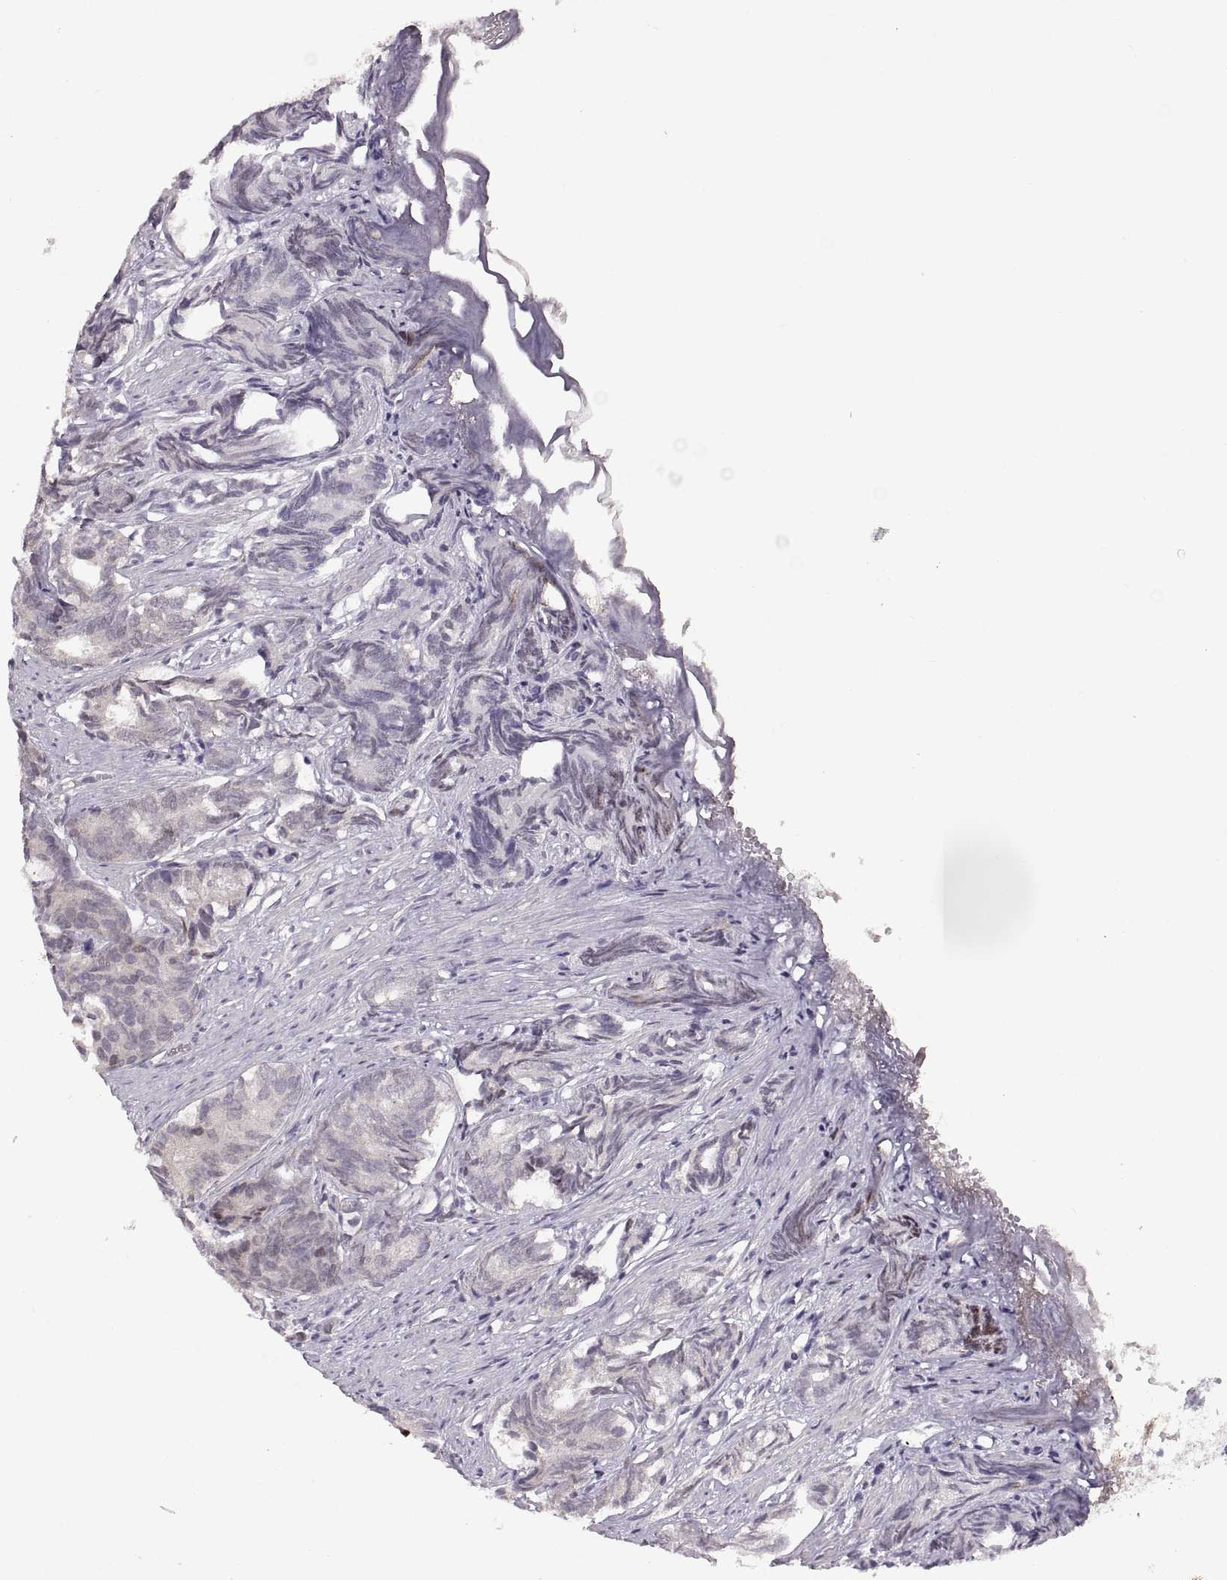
{"staining": {"intensity": "negative", "quantity": "none", "location": "none"}, "tissue": "prostate cancer", "cell_type": "Tumor cells", "image_type": "cancer", "snomed": [{"axis": "morphology", "description": "Adenocarcinoma, High grade"}, {"axis": "topography", "description": "Prostate"}], "caption": "IHC histopathology image of neoplastic tissue: prostate adenocarcinoma (high-grade) stained with DAB displays no significant protein positivity in tumor cells. The staining was performed using DAB (3,3'-diaminobenzidine) to visualize the protein expression in brown, while the nuclei were stained in blue with hematoxylin (Magnification: 20x).", "gene": "SNAI1", "patient": {"sex": "male", "age": 84}}